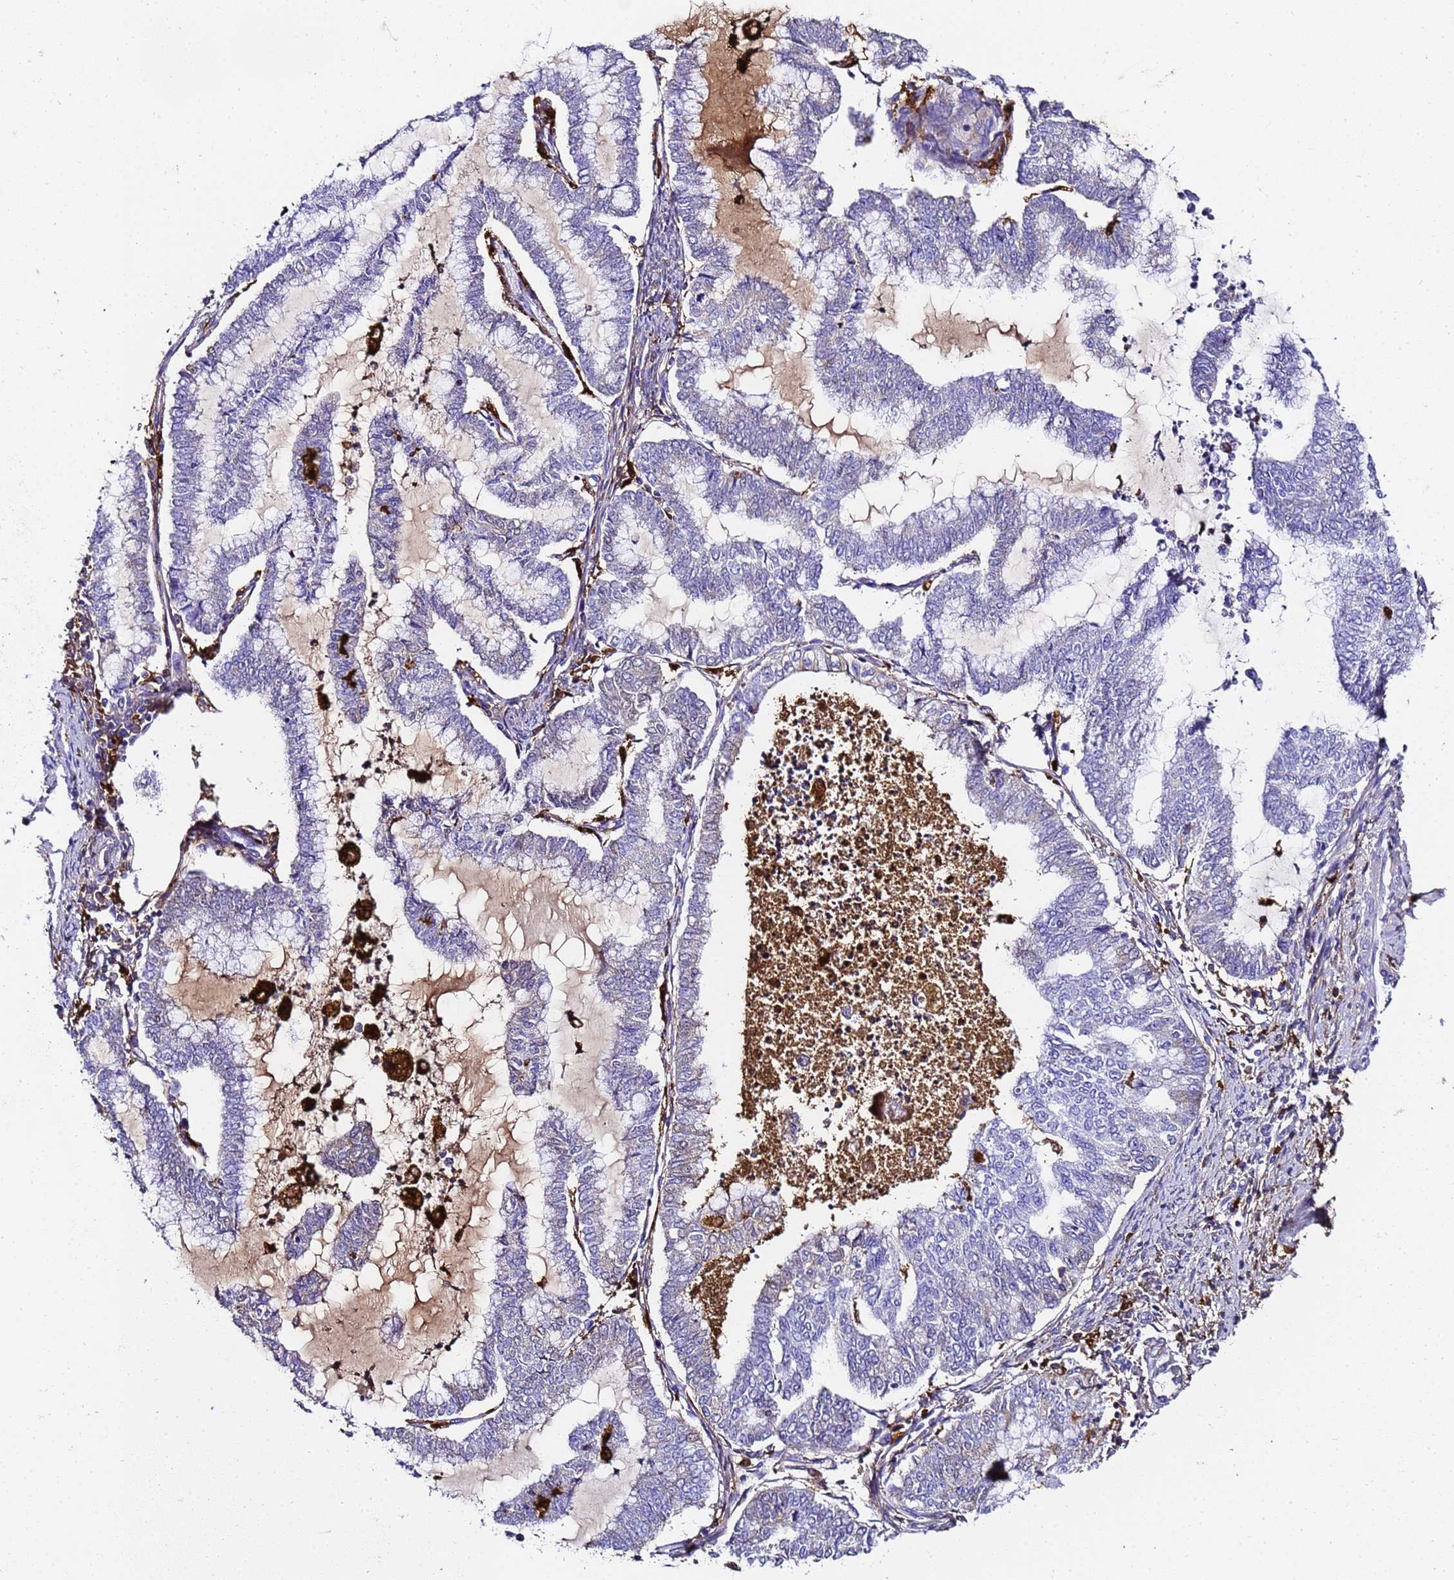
{"staining": {"intensity": "negative", "quantity": "none", "location": "none"}, "tissue": "endometrial cancer", "cell_type": "Tumor cells", "image_type": "cancer", "snomed": [{"axis": "morphology", "description": "Adenocarcinoma, NOS"}, {"axis": "topography", "description": "Endometrium"}], "caption": "High power microscopy image of an immunohistochemistry photomicrograph of endometrial adenocarcinoma, revealing no significant expression in tumor cells. Nuclei are stained in blue.", "gene": "FTL", "patient": {"sex": "female", "age": 79}}